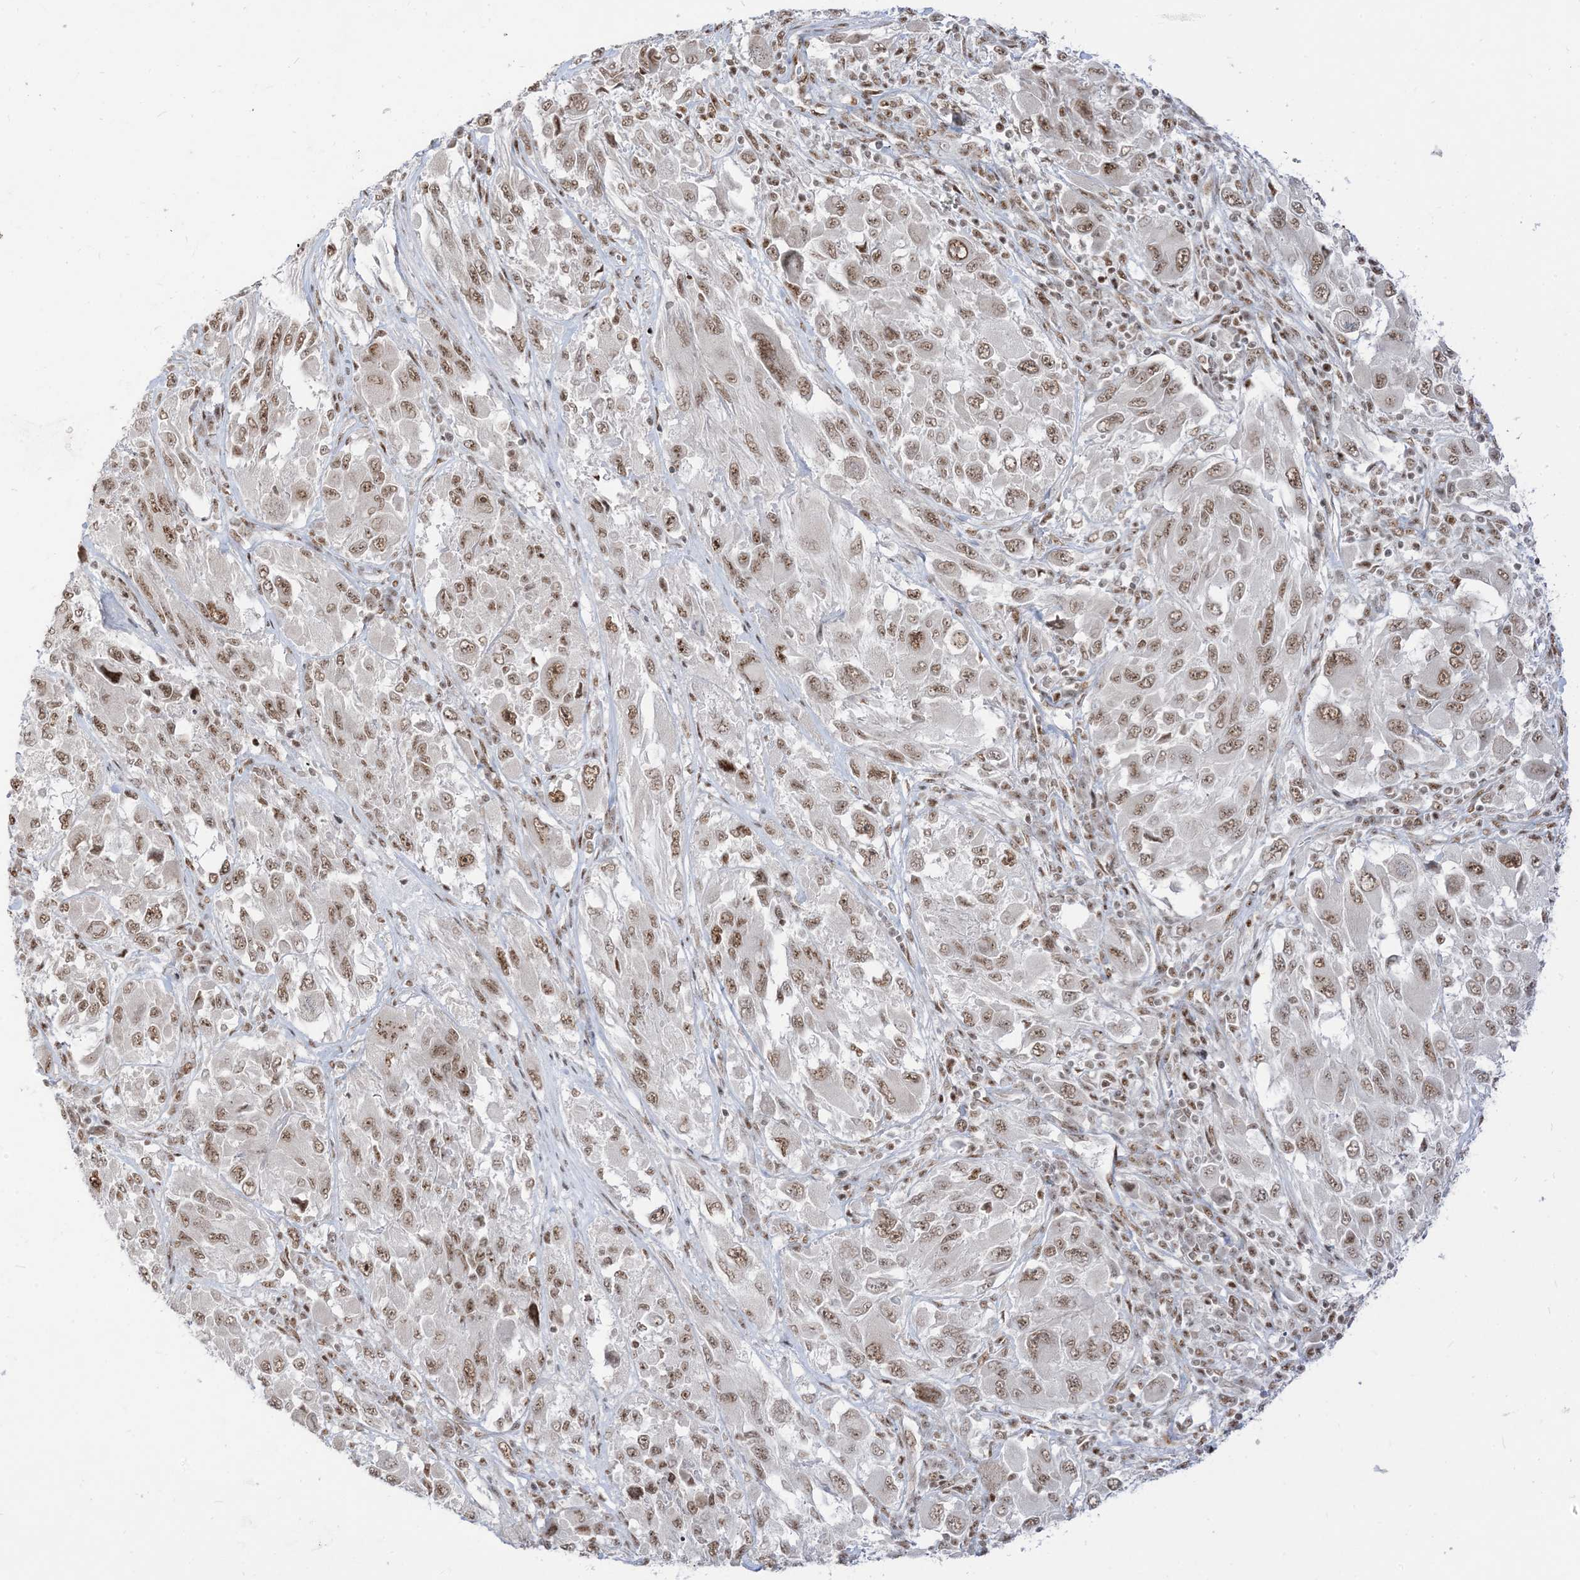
{"staining": {"intensity": "weak", "quantity": ">75%", "location": "nuclear"}, "tissue": "melanoma", "cell_type": "Tumor cells", "image_type": "cancer", "snomed": [{"axis": "morphology", "description": "Malignant melanoma, NOS"}, {"axis": "topography", "description": "Skin"}], "caption": "Melanoma stained with a brown dye exhibits weak nuclear positive expression in about >75% of tumor cells.", "gene": "ARGLU1", "patient": {"sex": "female", "age": 91}}